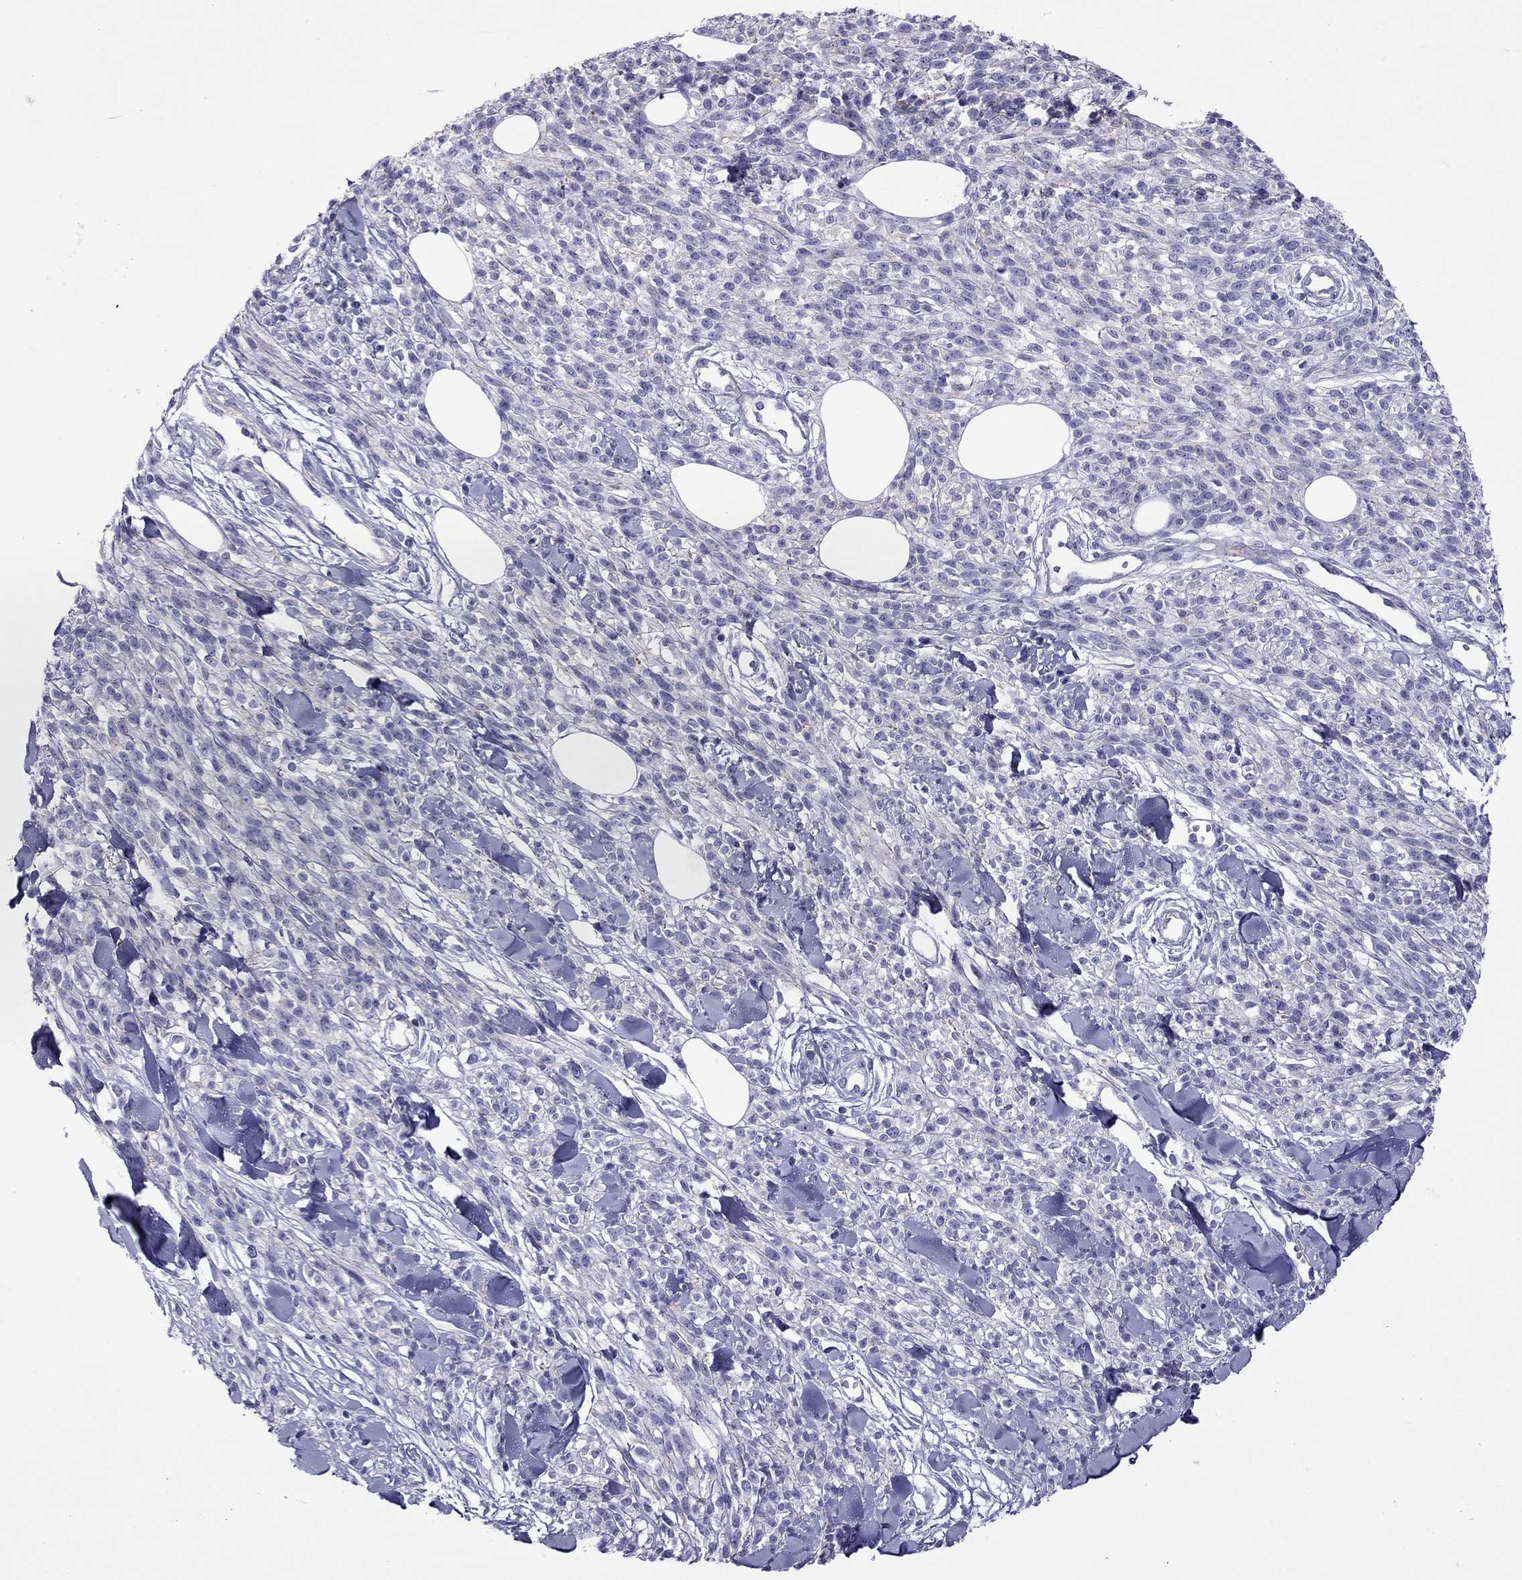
{"staining": {"intensity": "negative", "quantity": "none", "location": "none"}, "tissue": "melanoma", "cell_type": "Tumor cells", "image_type": "cancer", "snomed": [{"axis": "morphology", "description": "Malignant melanoma, NOS"}, {"axis": "topography", "description": "Skin"}, {"axis": "topography", "description": "Skin of trunk"}], "caption": "This is an immunohistochemistry photomicrograph of human melanoma. There is no positivity in tumor cells.", "gene": "MYL11", "patient": {"sex": "male", "age": 74}}